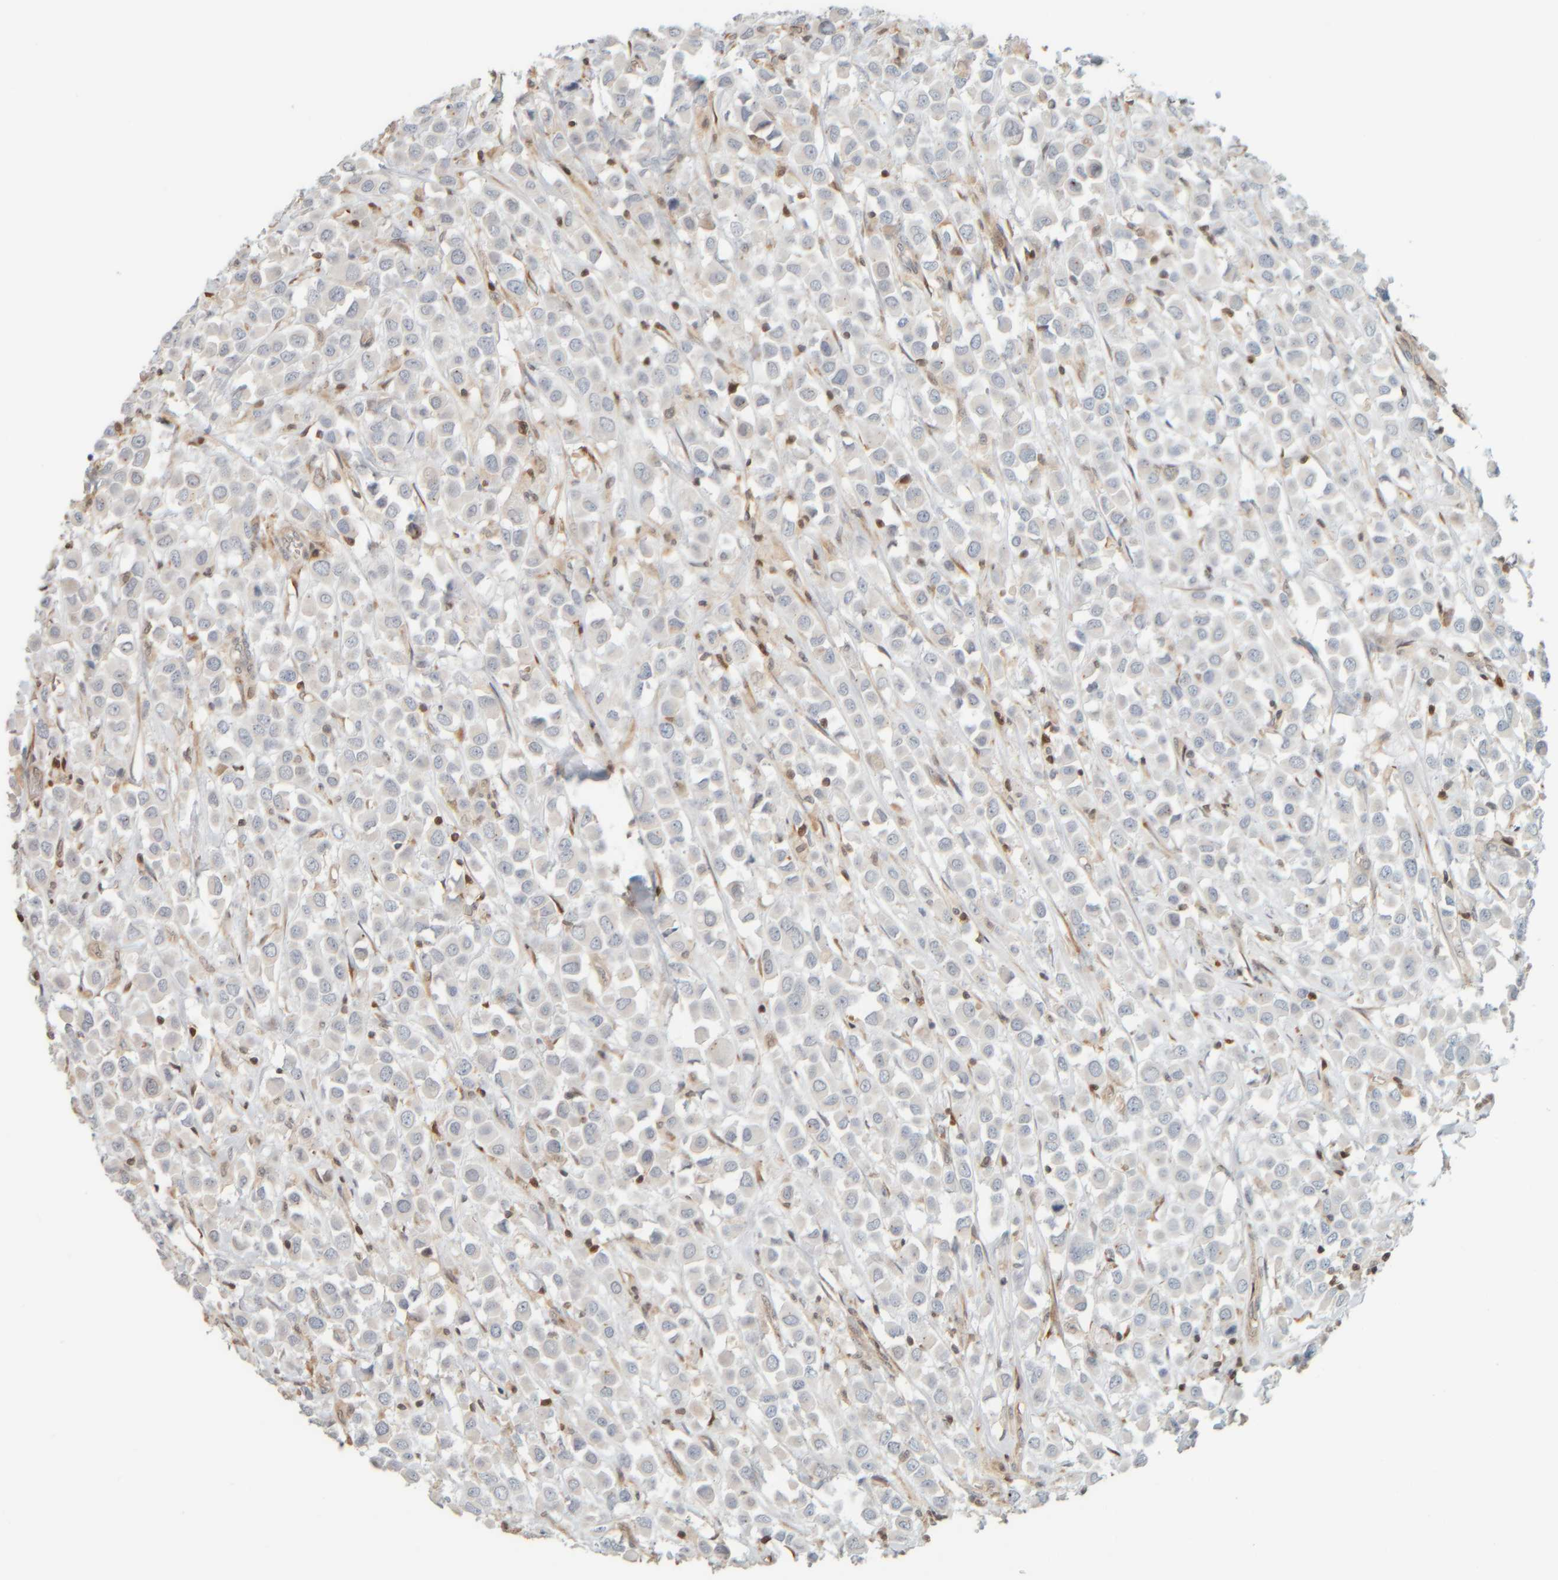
{"staining": {"intensity": "negative", "quantity": "none", "location": "none"}, "tissue": "breast cancer", "cell_type": "Tumor cells", "image_type": "cancer", "snomed": [{"axis": "morphology", "description": "Duct carcinoma"}, {"axis": "topography", "description": "Breast"}], "caption": "Tumor cells are negative for brown protein staining in breast cancer (invasive ductal carcinoma).", "gene": "PTGES3L-AARSD1", "patient": {"sex": "female", "age": 61}}